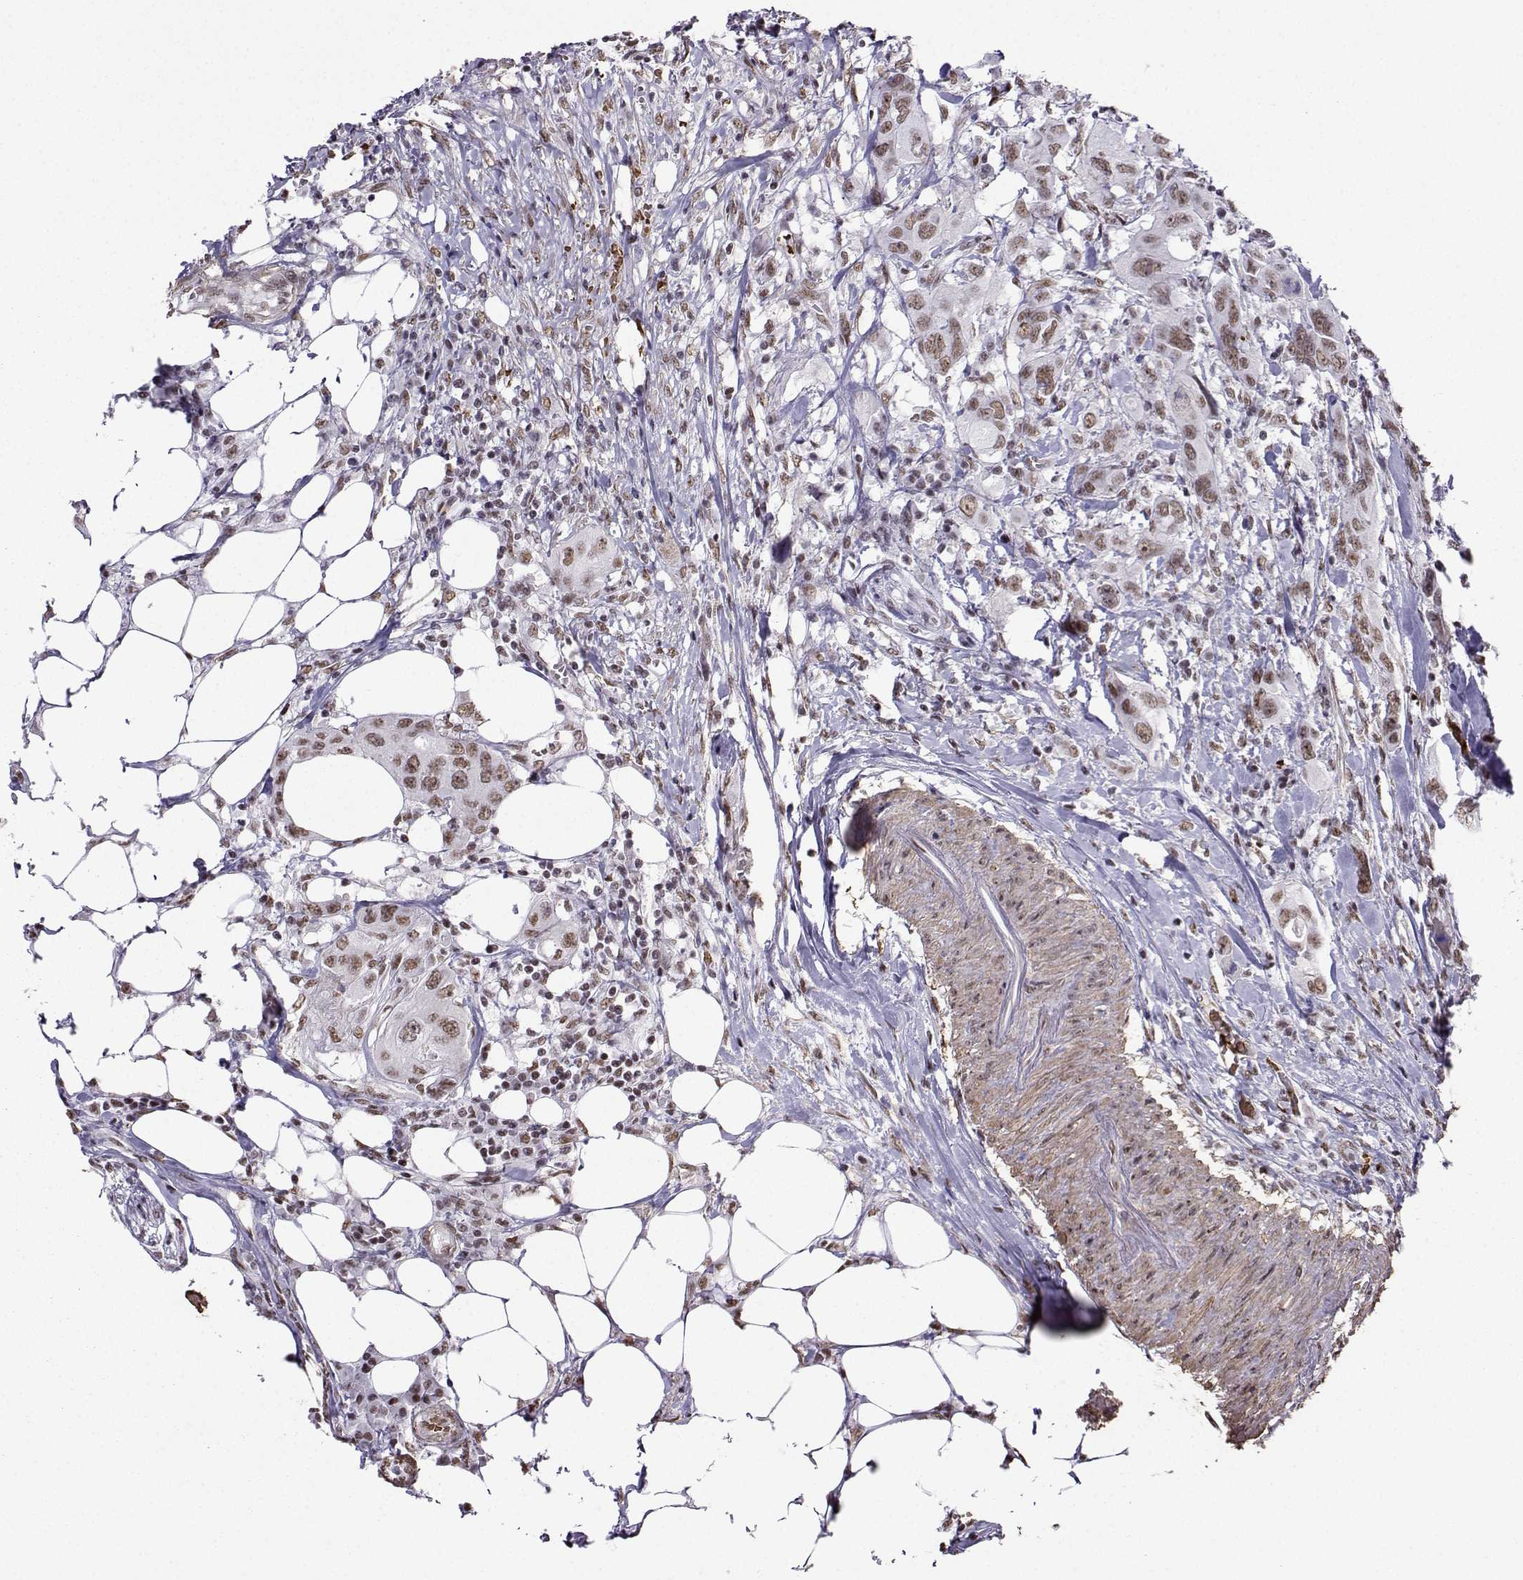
{"staining": {"intensity": "moderate", "quantity": ">75%", "location": "nuclear"}, "tissue": "urothelial cancer", "cell_type": "Tumor cells", "image_type": "cancer", "snomed": [{"axis": "morphology", "description": "Urothelial carcinoma, NOS"}, {"axis": "morphology", "description": "Urothelial carcinoma, High grade"}, {"axis": "topography", "description": "Urinary bladder"}], "caption": "Protein expression analysis of high-grade urothelial carcinoma demonstrates moderate nuclear positivity in approximately >75% of tumor cells. (DAB IHC, brown staining for protein, blue staining for nuclei).", "gene": "CCNK", "patient": {"sex": "male", "age": 63}}